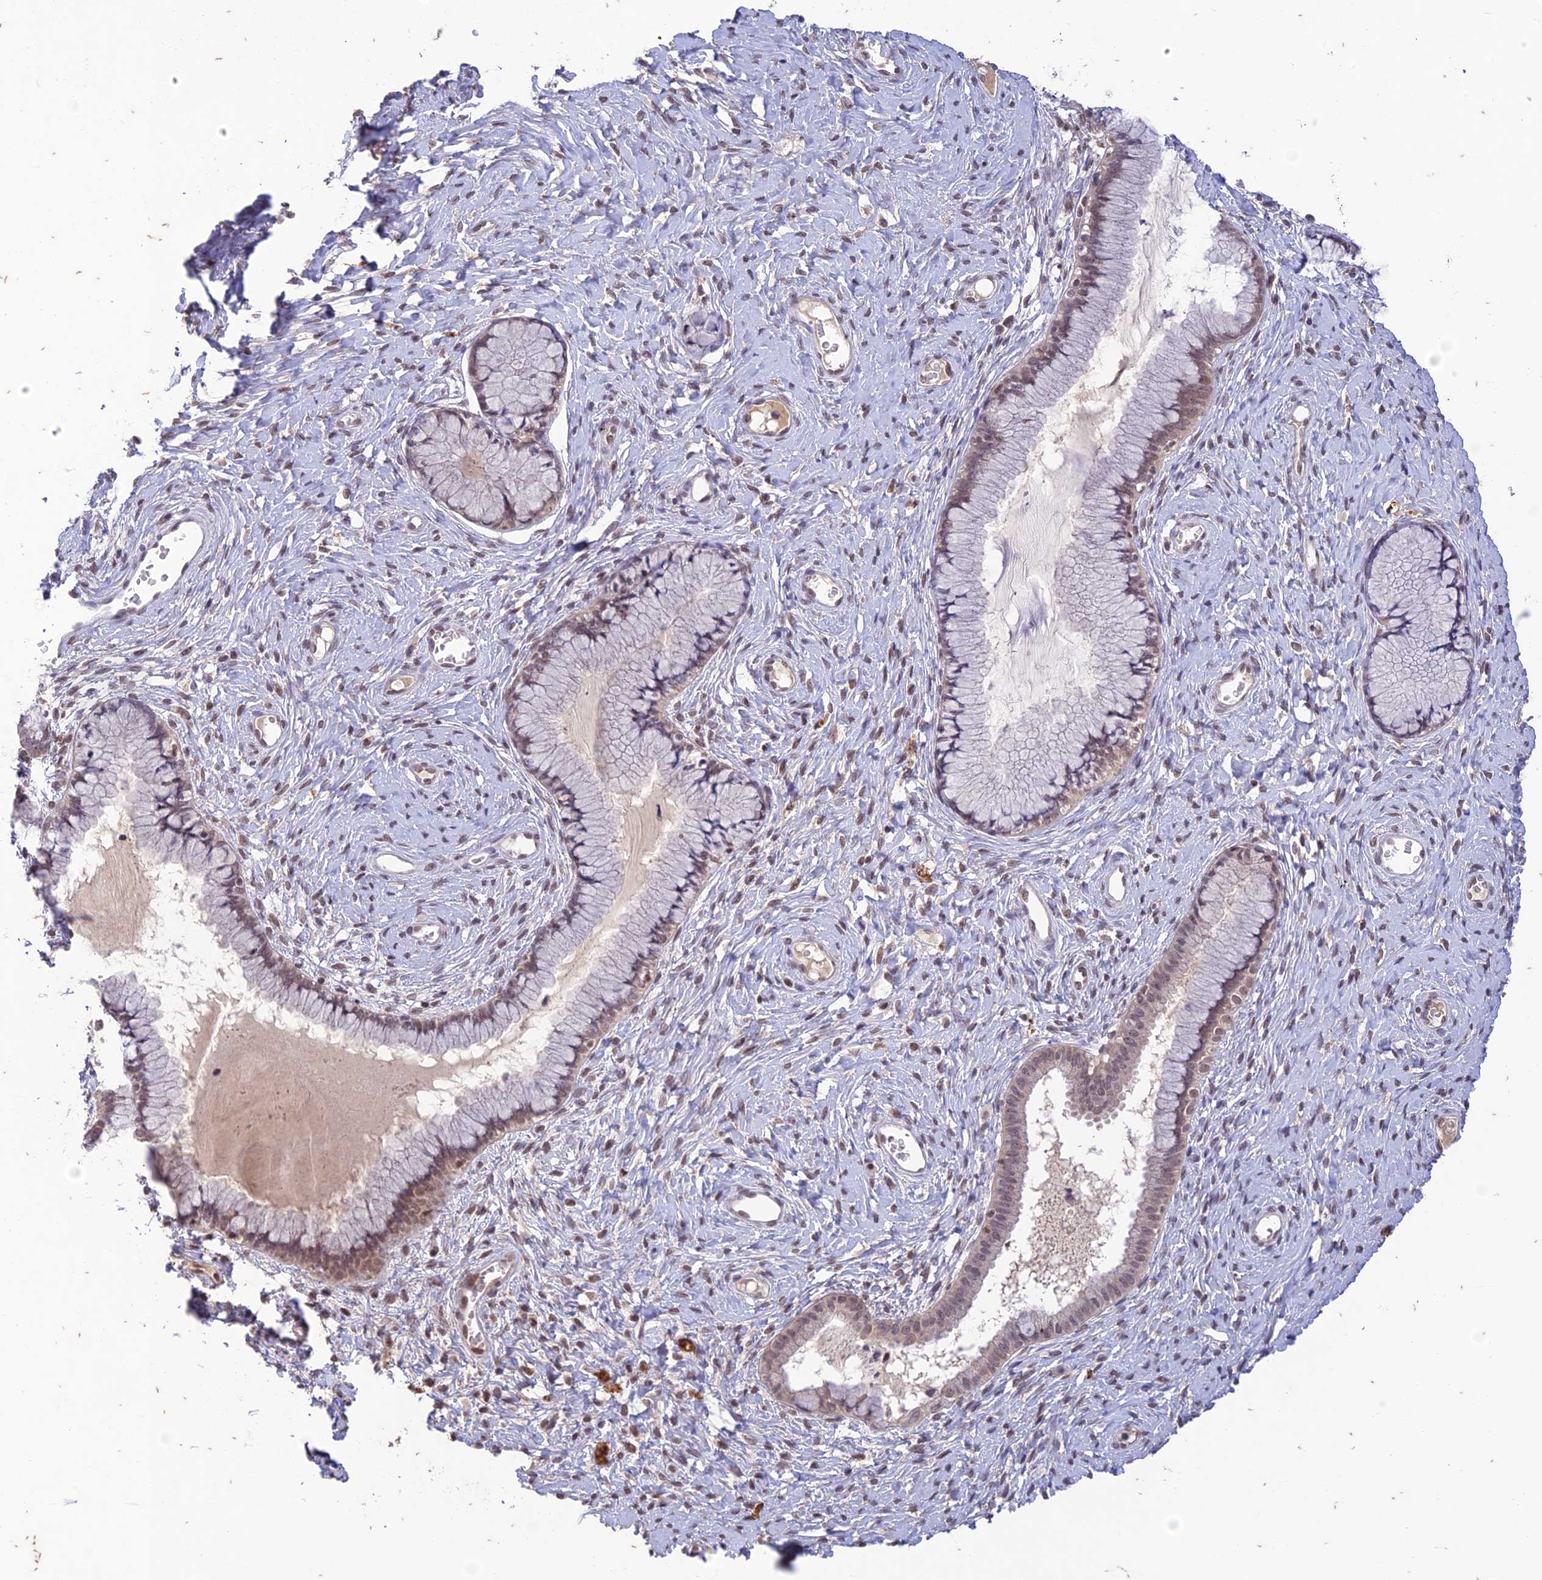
{"staining": {"intensity": "weak", "quantity": "25%-75%", "location": "nuclear"}, "tissue": "cervix", "cell_type": "Glandular cells", "image_type": "normal", "snomed": [{"axis": "morphology", "description": "Normal tissue, NOS"}, {"axis": "topography", "description": "Cervix"}], "caption": "Human cervix stained with a brown dye demonstrates weak nuclear positive expression in approximately 25%-75% of glandular cells.", "gene": "POP4", "patient": {"sex": "female", "age": 42}}